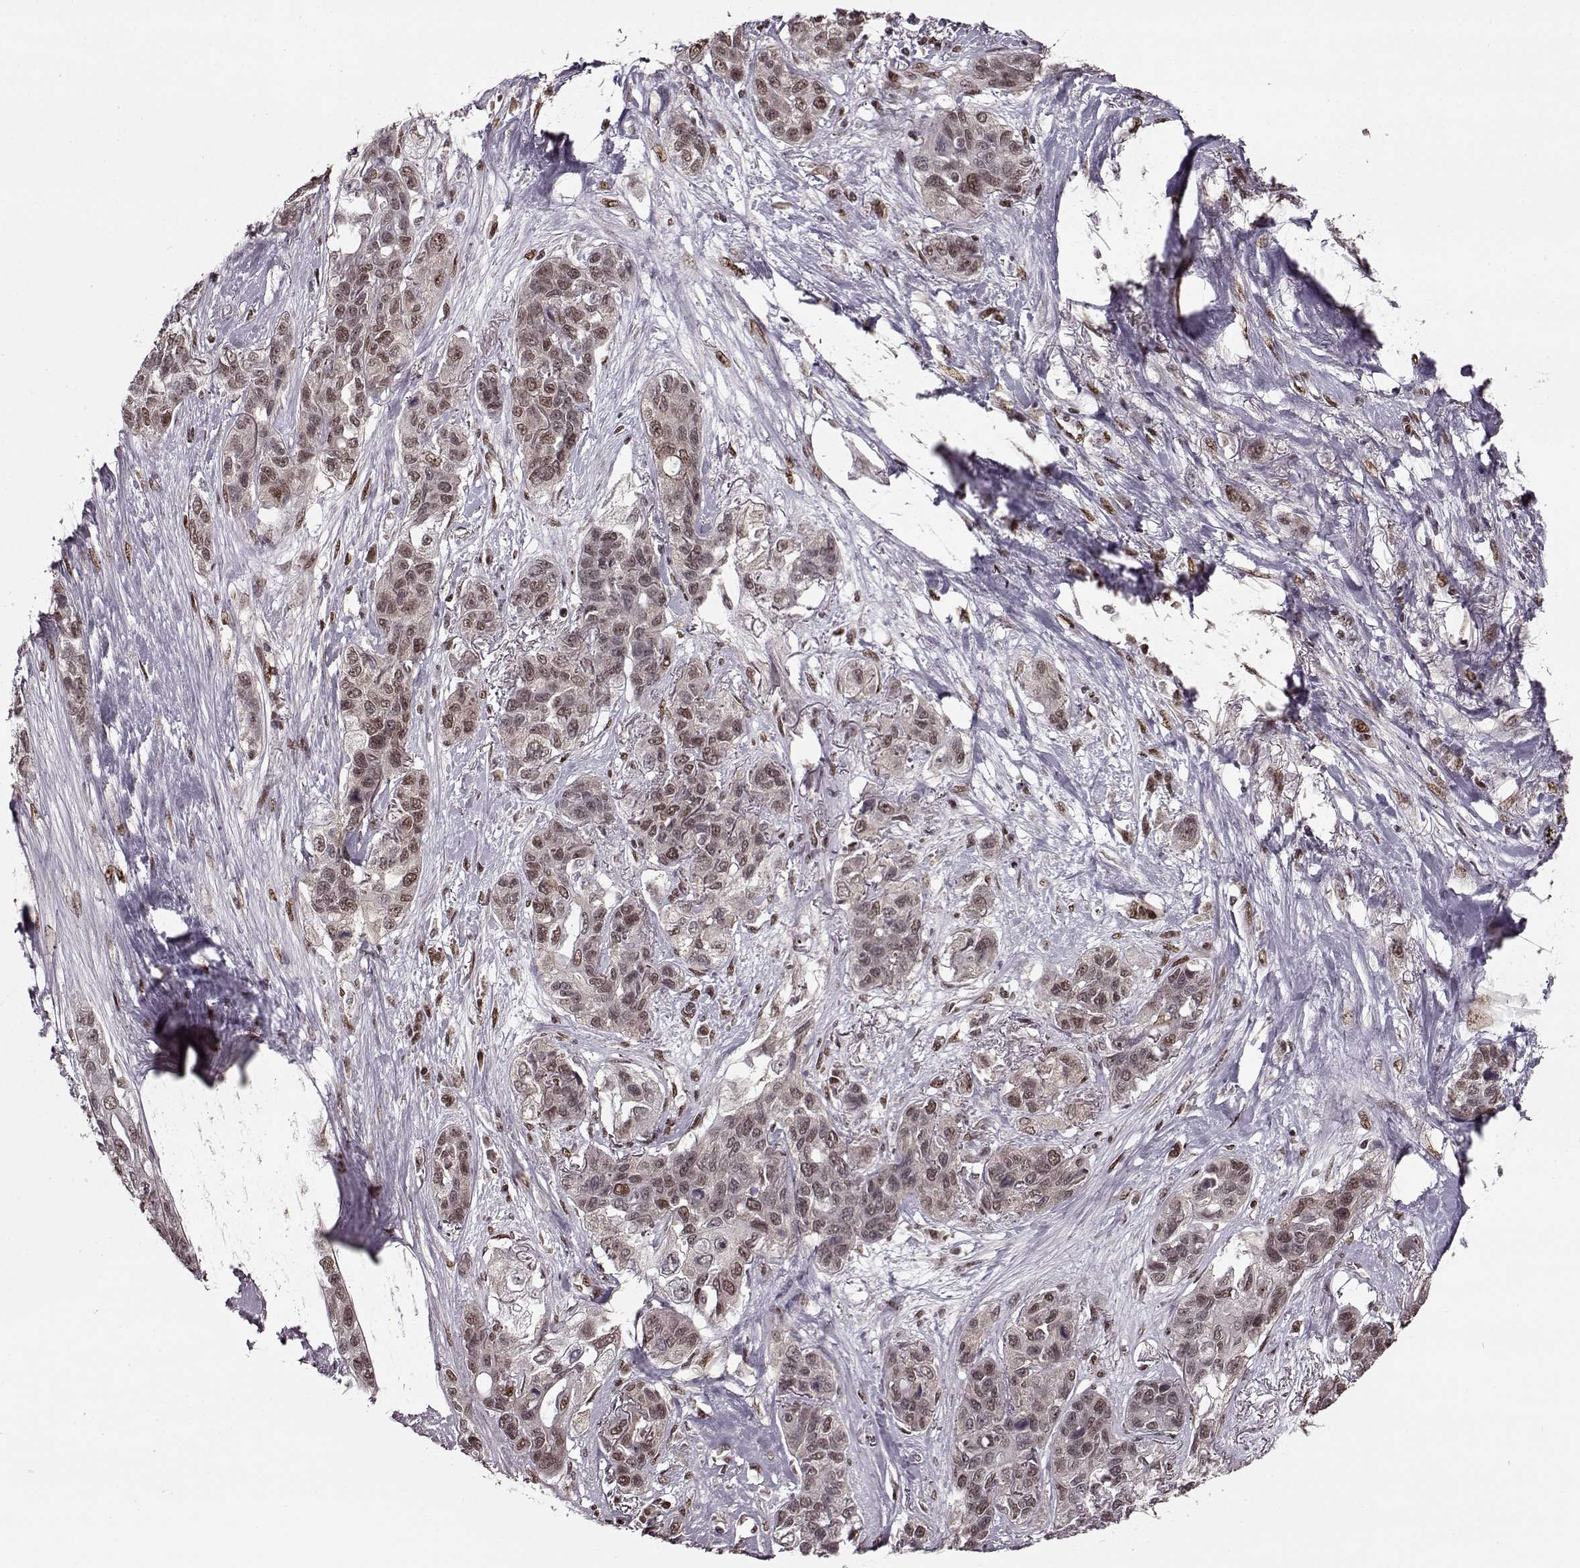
{"staining": {"intensity": "moderate", "quantity": "25%-75%", "location": "nuclear"}, "tissue": "lung cancer", "cell_type": "Tumor cells", "image_type": "cancer", "snomed": [{"axis": "morphology", "description": "Squamous cell carcinoma, NOS"}, {"axis": "topography", "description": "Lung"}], "caption": "Protein staining of squamous cell carcinoma (lung) tissue demonstrates moderate nuclear expression in approximately 25%-75% of tumor cells.", "gene": "FTO", "patient": {"sex": "female", "age": 70}}